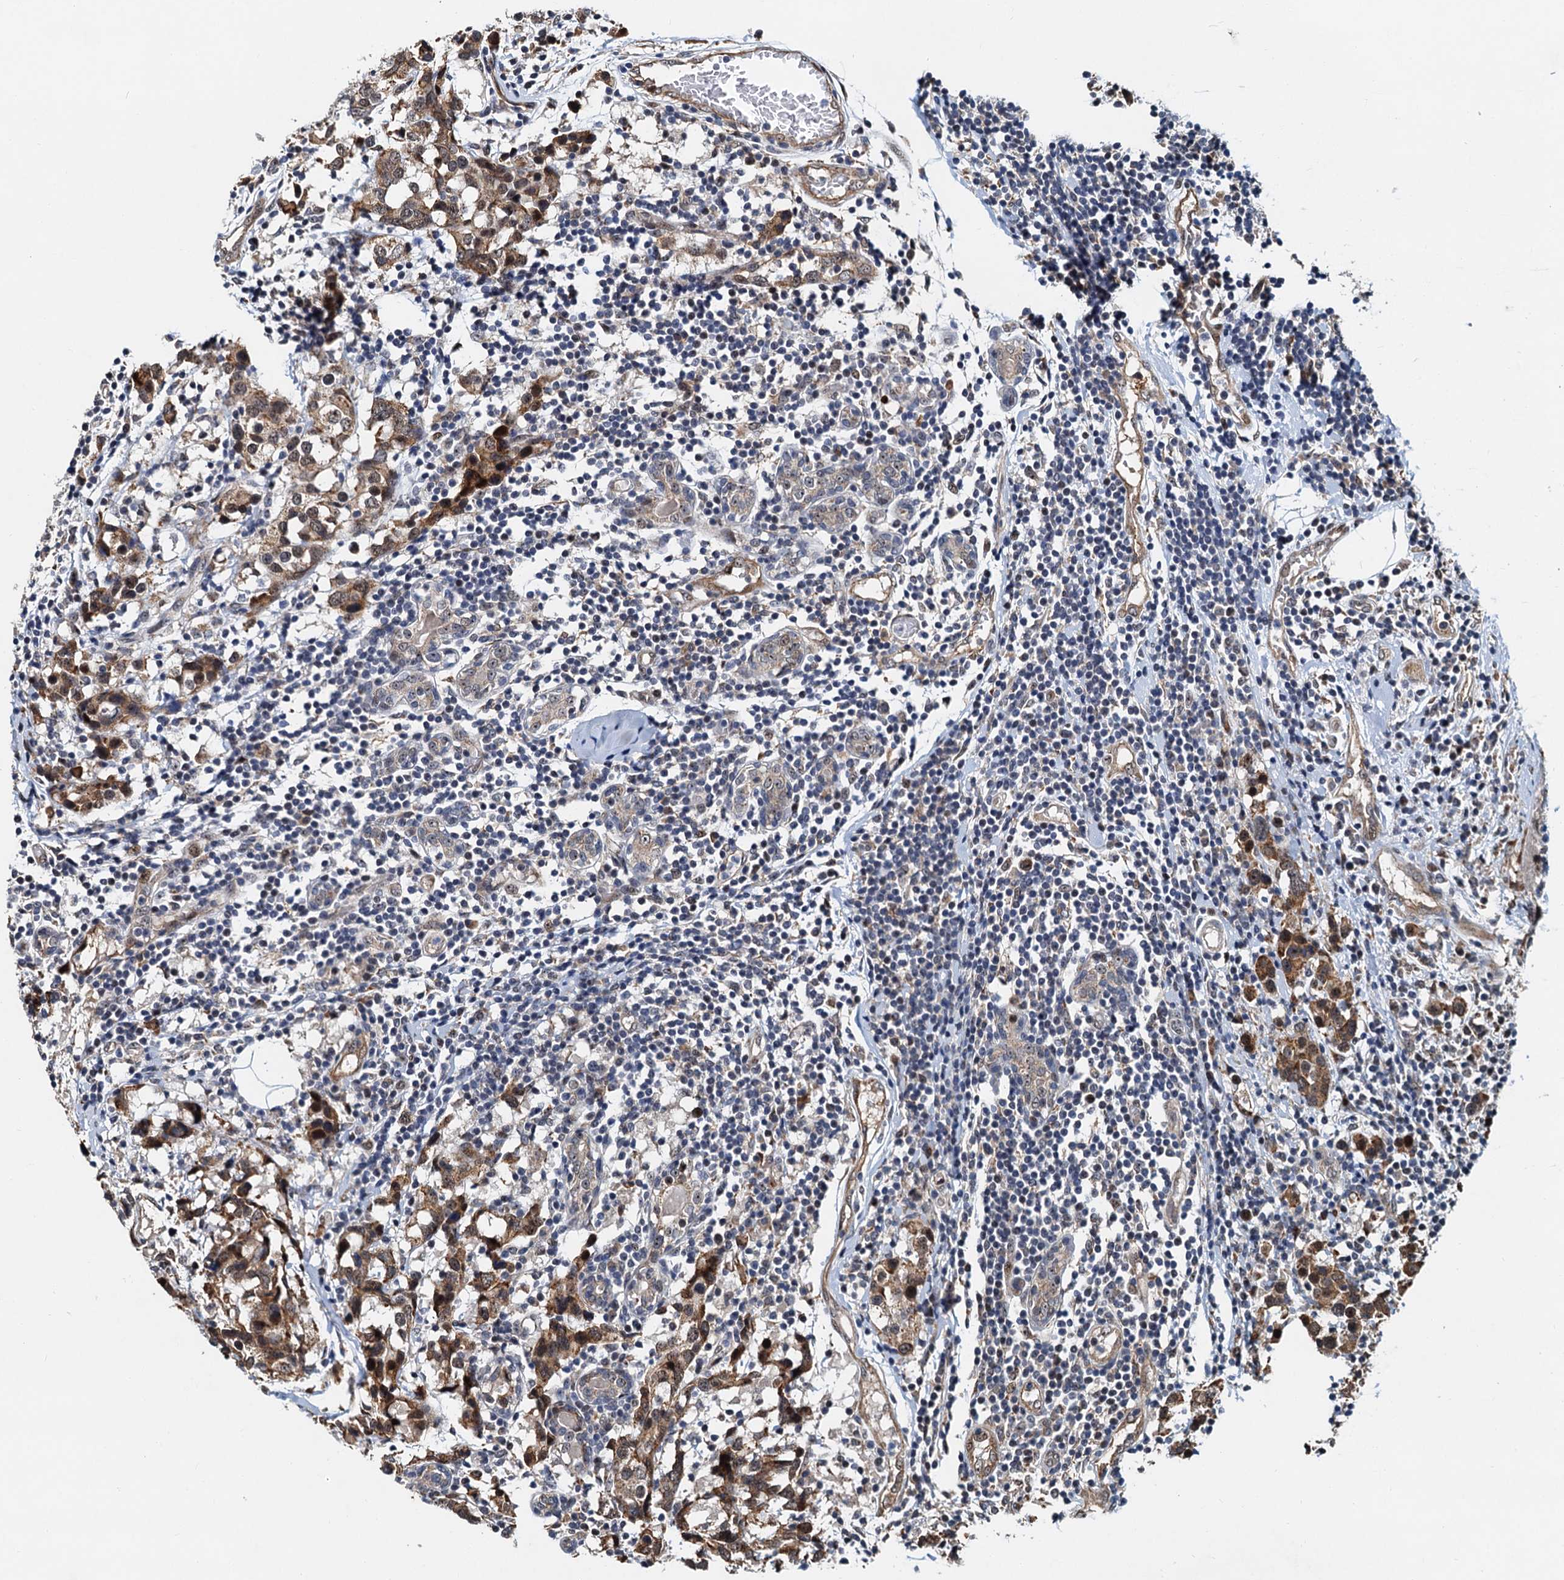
{"staining": {"intensity": "moderate", "quantity": ">75%", "location": "cytoplasmic/membranous"}, "tissue": "breast cancer", "cell_type": "Tumor cells", "image_type": "cancer", "snomed": [{"axis": "morphology", "description": "Lobular carcinoma"}, {"axis": "topography", "description": "Breast"}], "caption": "Protein staining reveals moderate cytoplasmic/membranous expression in about >75% of tumor cells in breast lobular carcinoma.", "gene": "DNAJC21", "patient": {"sex": "female", "age": 59}}